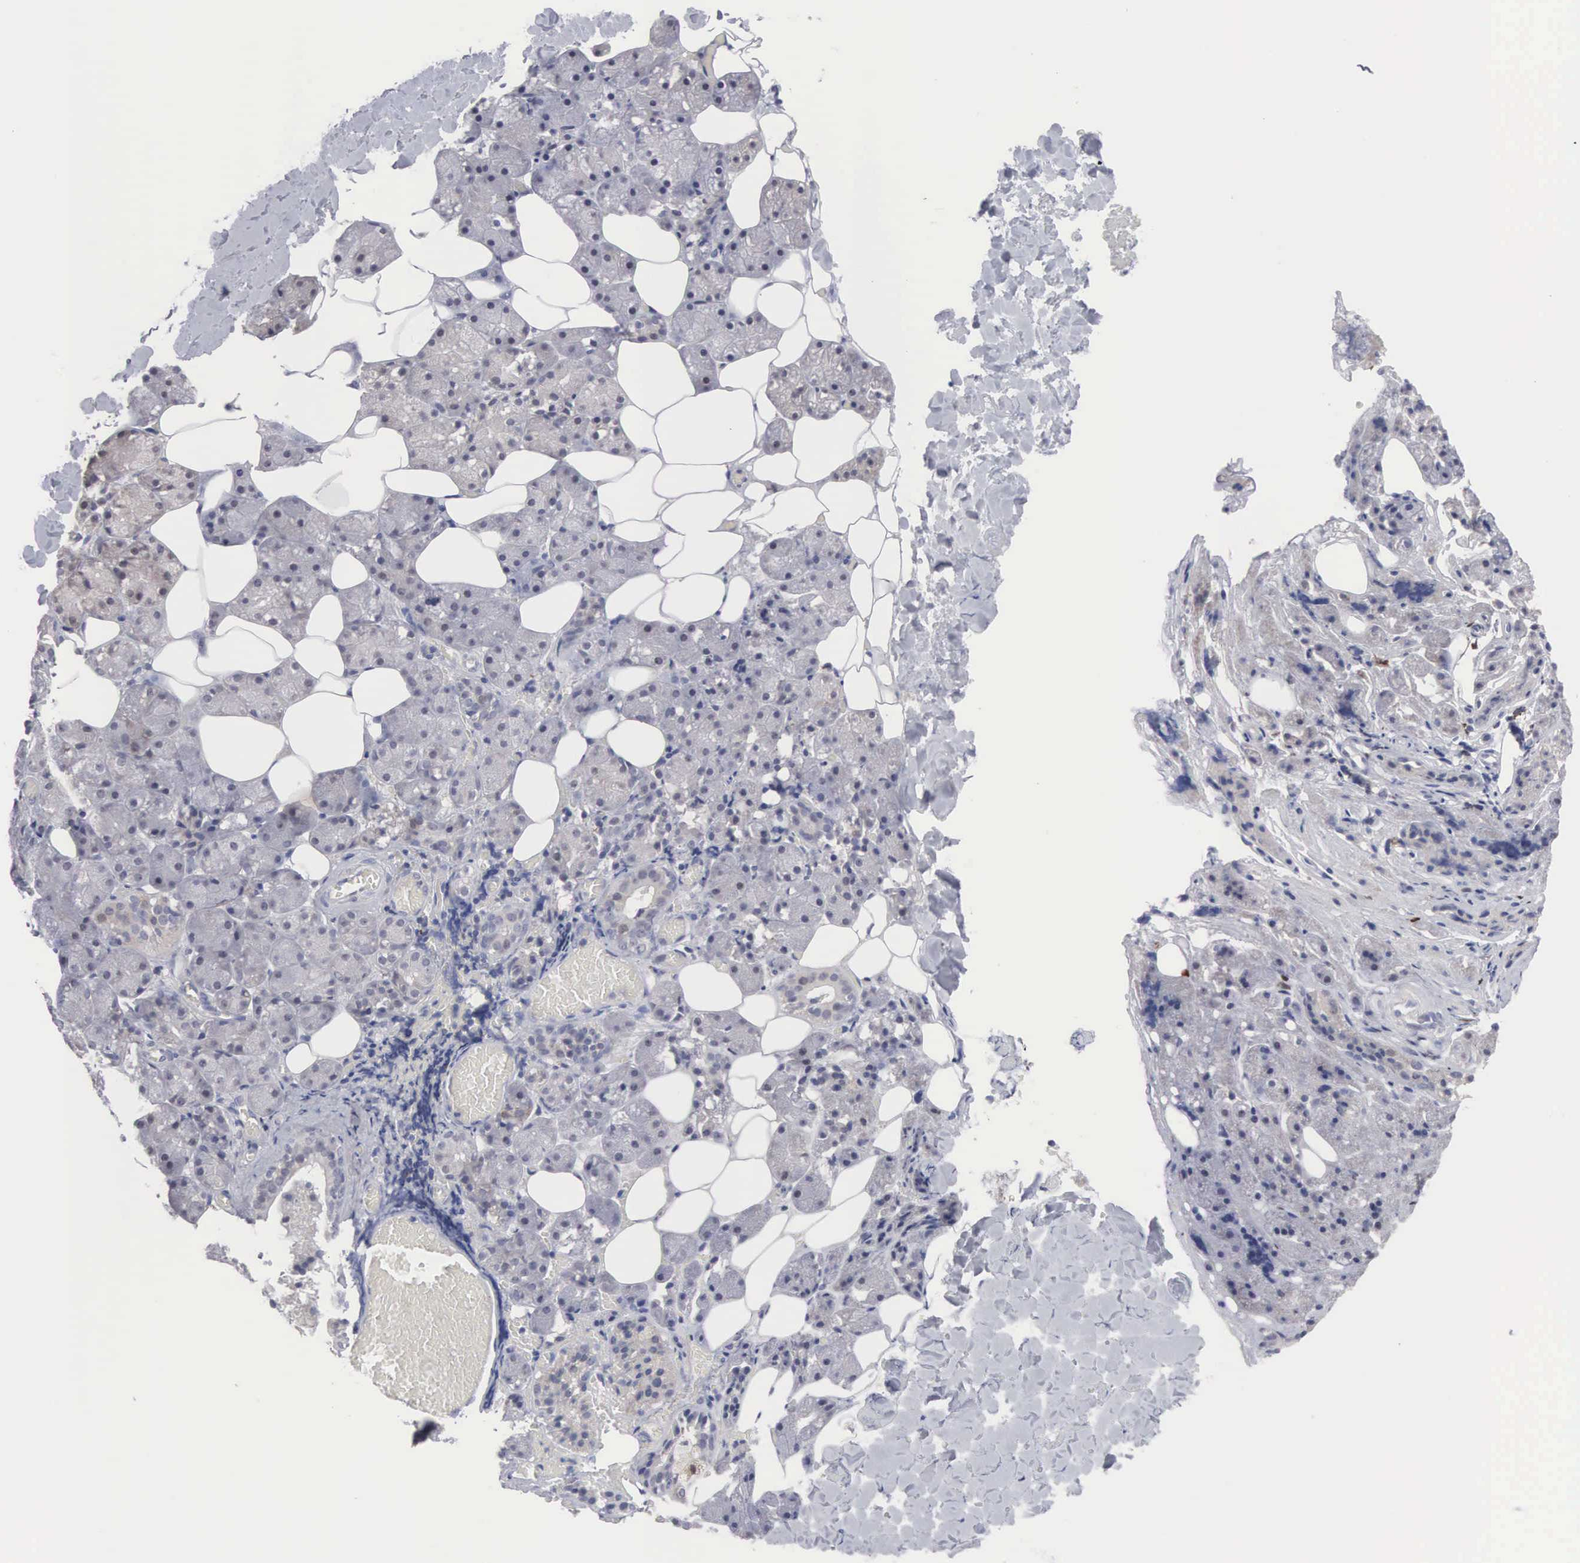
{"staining": {"intensity": "negative", "quantity": "none", "location": "none"}, "tissue": "salivary gland", "cell_type": "Glandular cells", "image_type": "normal", "snomed": [{"axis": "morphology", "description": "Normal tissue, NOS"}, {"axis": "topography", "description": "Salivary gland"}], "caption": "Immunohistochemistry (IHC) of benign human salivary gland demonstrates no positivity in glandular cells. The staining is performed using DAB (3,3'-diaminobenzidine) brown chromogen with nuclei counter-stained in using hematoxylin.", "gene": "ACOT4", "patient": {"sex": "female", "age": 55}}